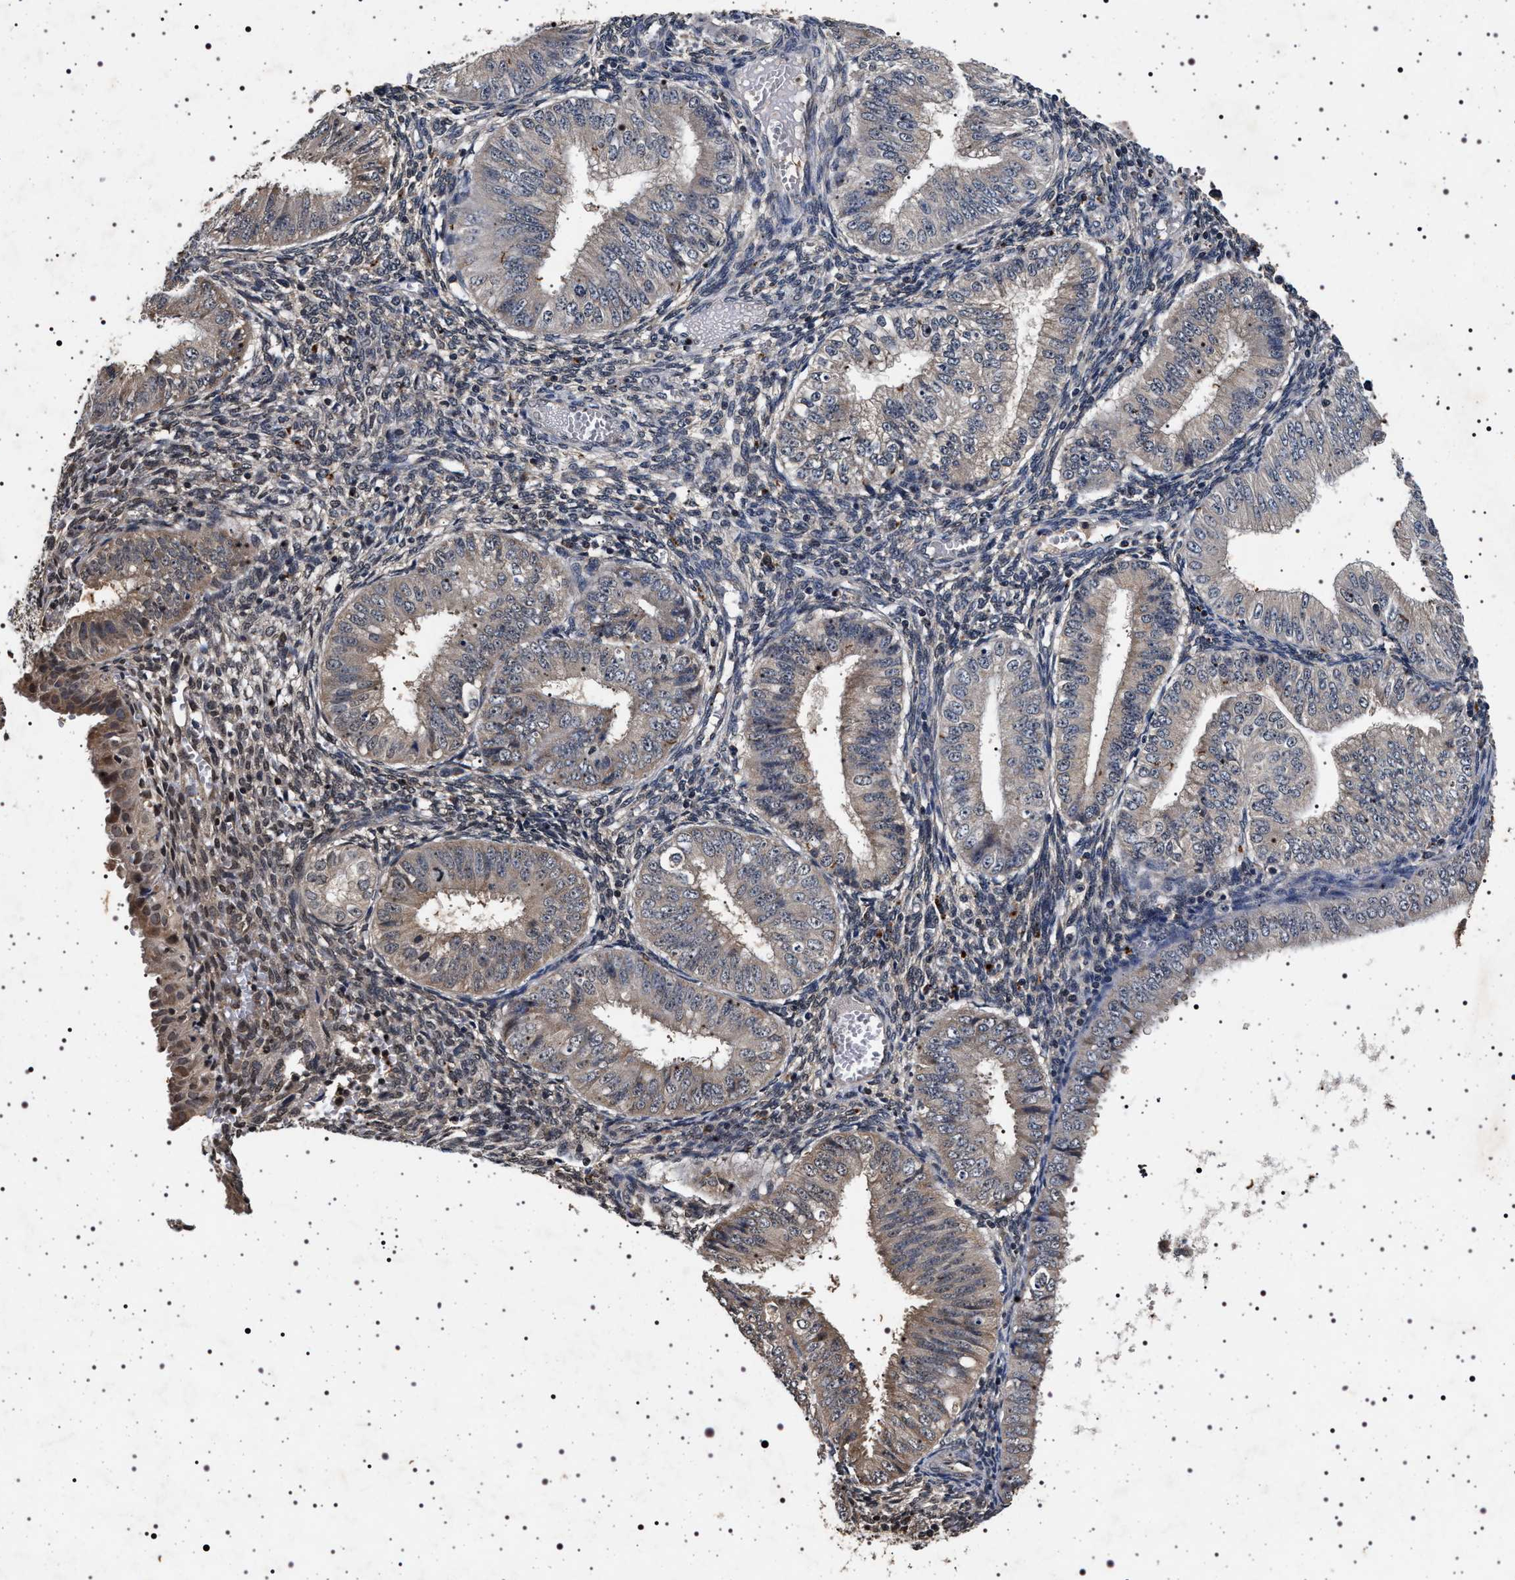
{"staining": {"intensity": "weak", "quantity": "25%-75%", "location": "cytoplasmic/membranous"}, "tissue": "endometrial cancer", "cell_type": "Tumor cells", "image_type": "cancer", "snomed": [{"axis": "morphology", "description": "Normal tissue, NOS"}, {"axis": "morphology", "description": "Adenocarcinoma, NOS"}, {"axis": "topography", "description": "Endometrium"}], "caption": "Endometrial cancer (adenocarcinoma) stained with a protein marker shows weak staining in tumor cells.", "gene": "CDKN1B", "patient": {"sex": "female", "age": 53}}